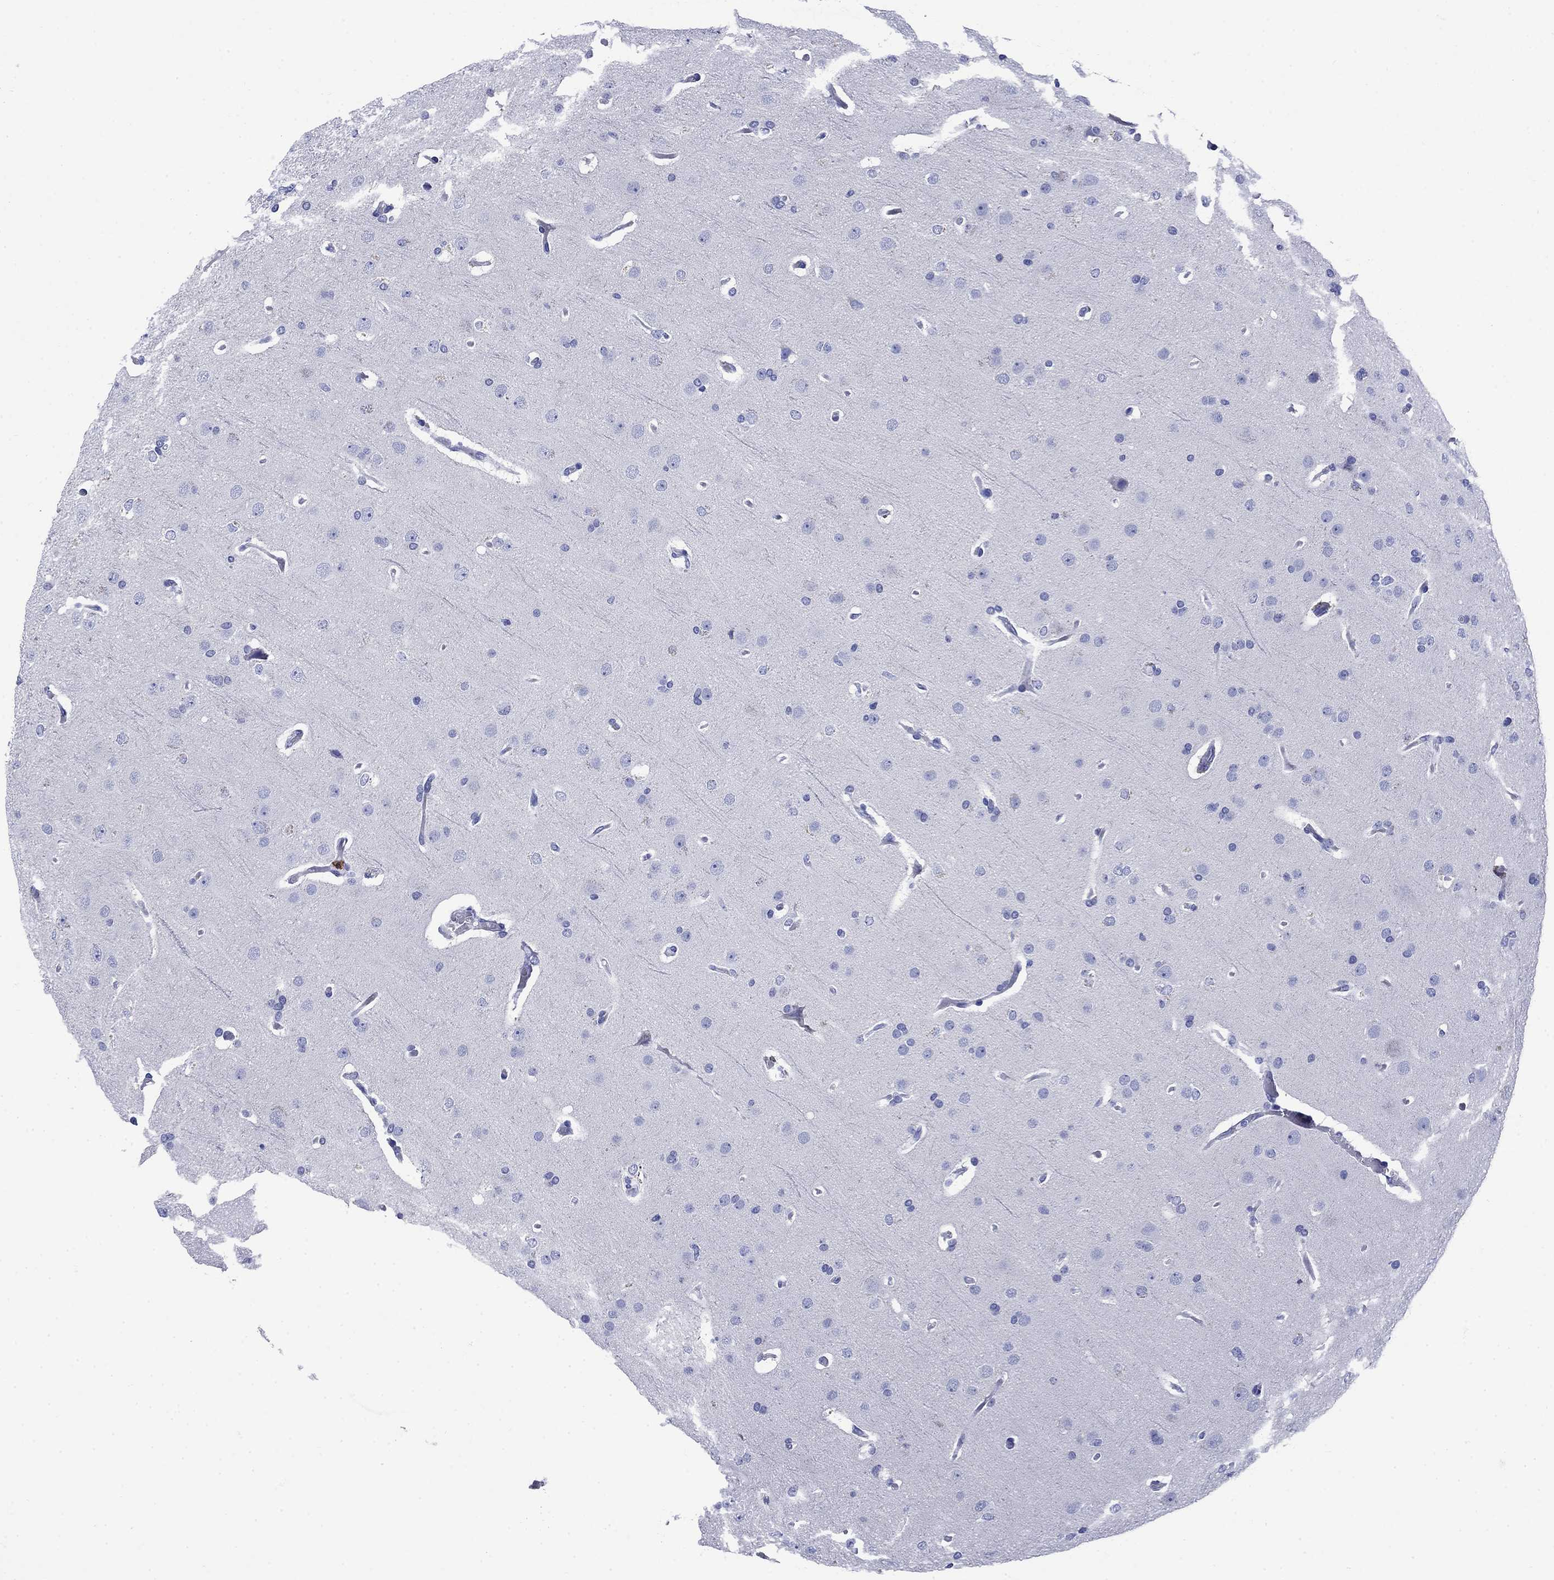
{"staining": {"intensity": "negative", "quantity": "none", "location": "none"}, "tissue": "glioma", "cell_type": "Tumor cells", "image_type": "cancer", "snomed": [{"axis": "morphology", "description": "Glioma, malignant, Low grade"}, {"axis": "topography", "description": "Brain"}], "caption": "Immunohistochemical staining of human glioma demonstrates no significant staining in tumor cells.", "gene": "TFR2", "patient": {"sex": "male", "age": 41}}